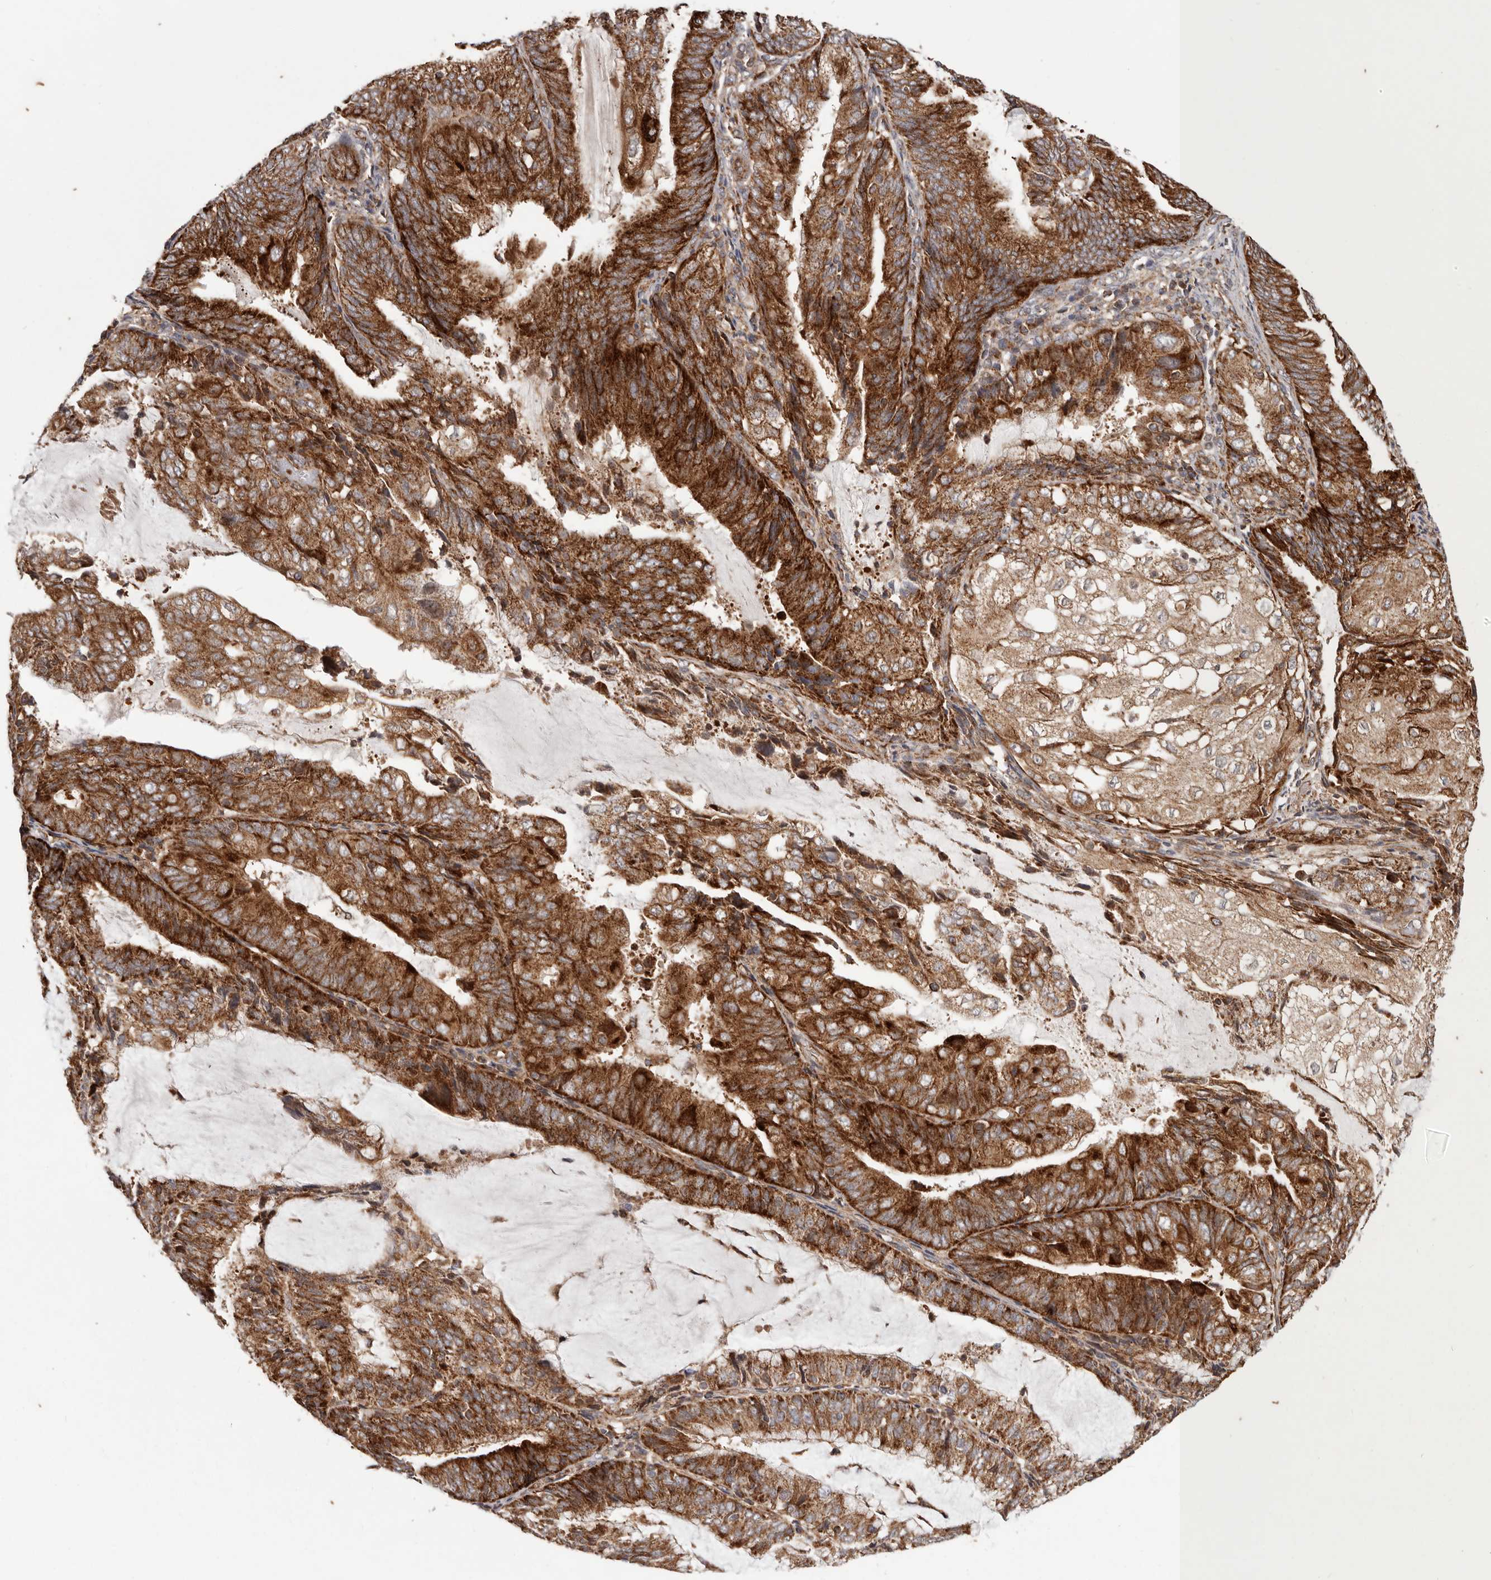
{"staining": {"intensity": "strong", "quantity": ">75%", "location": "cytoplasmic/membranous"}, "tissue": "endometrial cancer", "cell_type": "Tumor cells", "image_type": "cancer", "snomed": [{"axis": "morphology", "description": "Adenocarcinoma, NOS"}, {"axis": "topography", "description": "Endometrium"}], "caption": "Endometrial adenocarcinoma tissue shows strong cytoplasmic/membranous staining in about >75% of tumor cells", "gene": "MRPS10", "patient": {"sex": "female", "age": 81}}